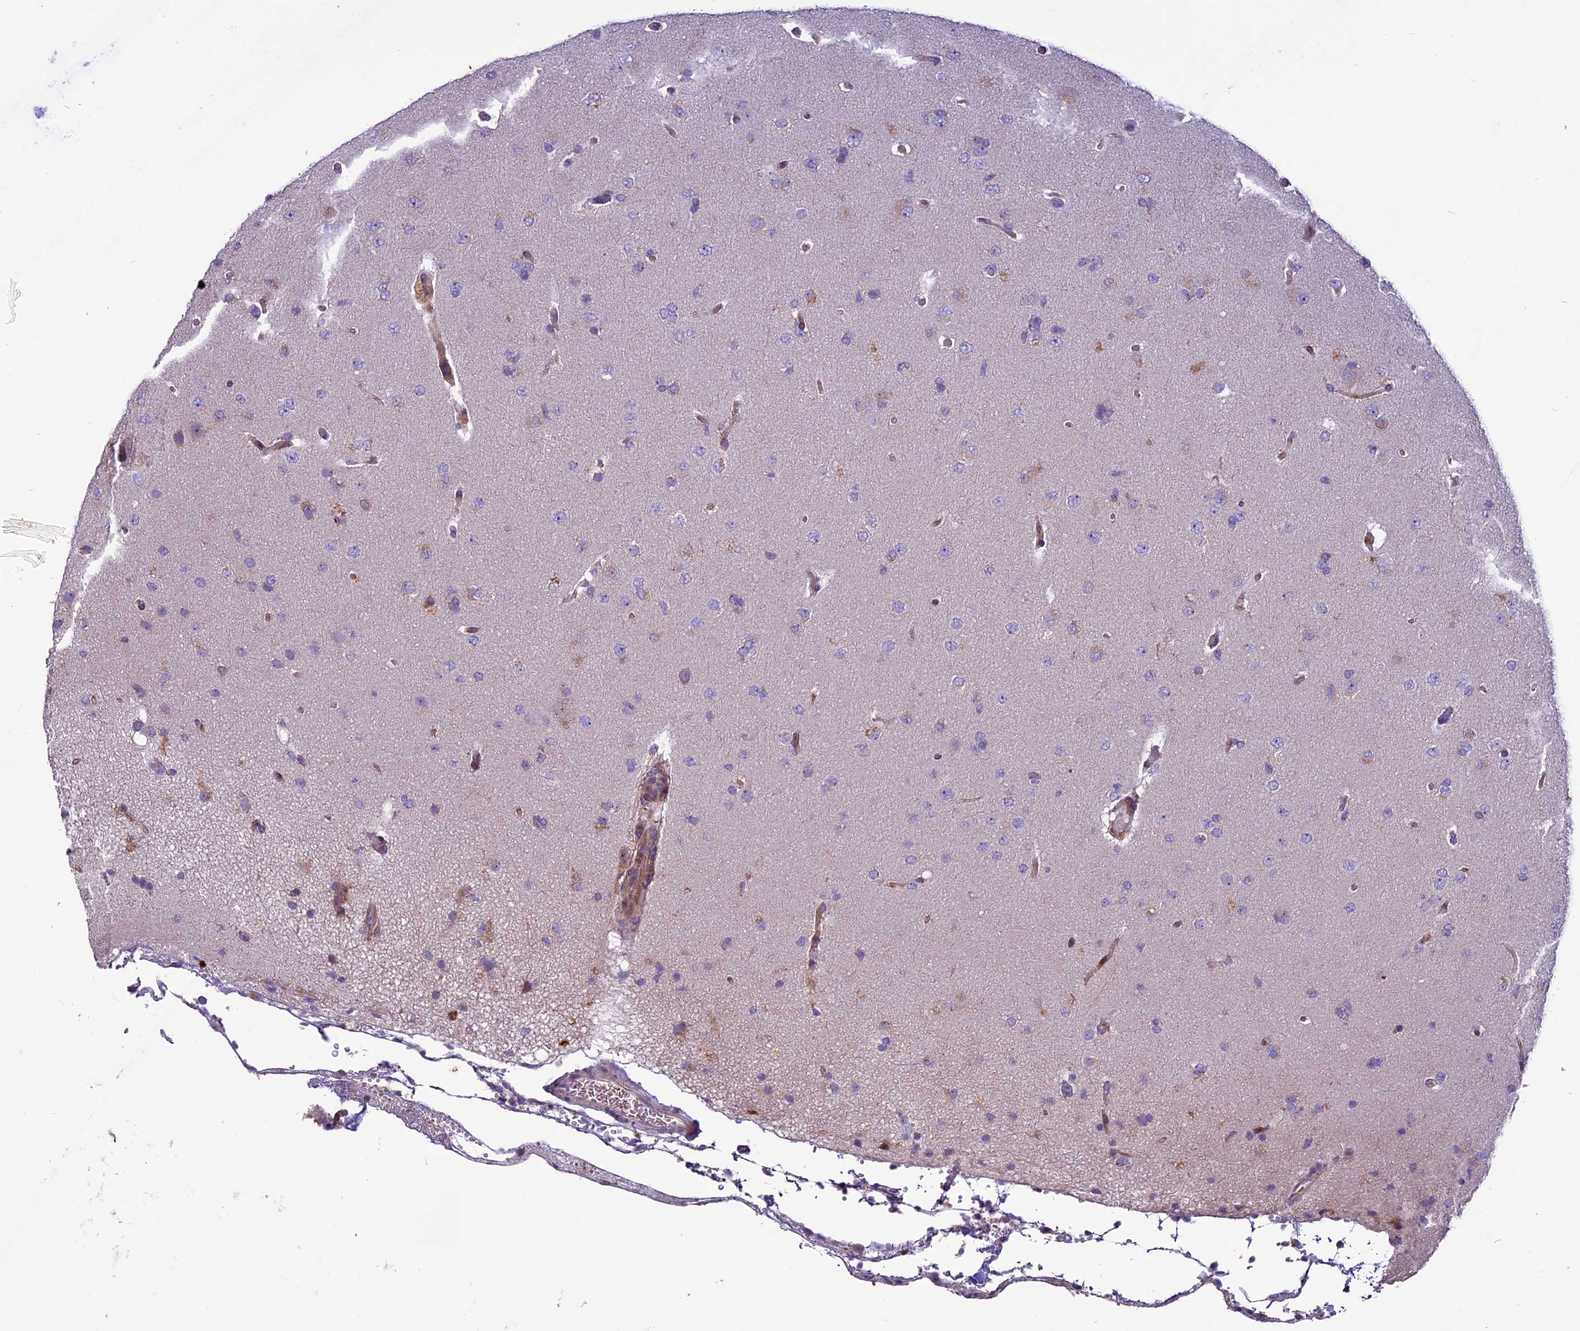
{"staining": {"intensity": "negative", "quantity": "none", "location": "none"}, "tissue": "glioma", "cell_type": "Tumor cells", "image_type": "cancer", "snomed": [{"axis": "morphology", "description": "Glioma, malignant, High grade"}, {"axis": "topography", "description": "Brain"}], "caption": "Human malignant glioma (high-grade) stained for a protein using IHC demonstrates no staining in tumor cells.", "gene": "MIEF2", "patient": {"sex": "male", "age": 72}}